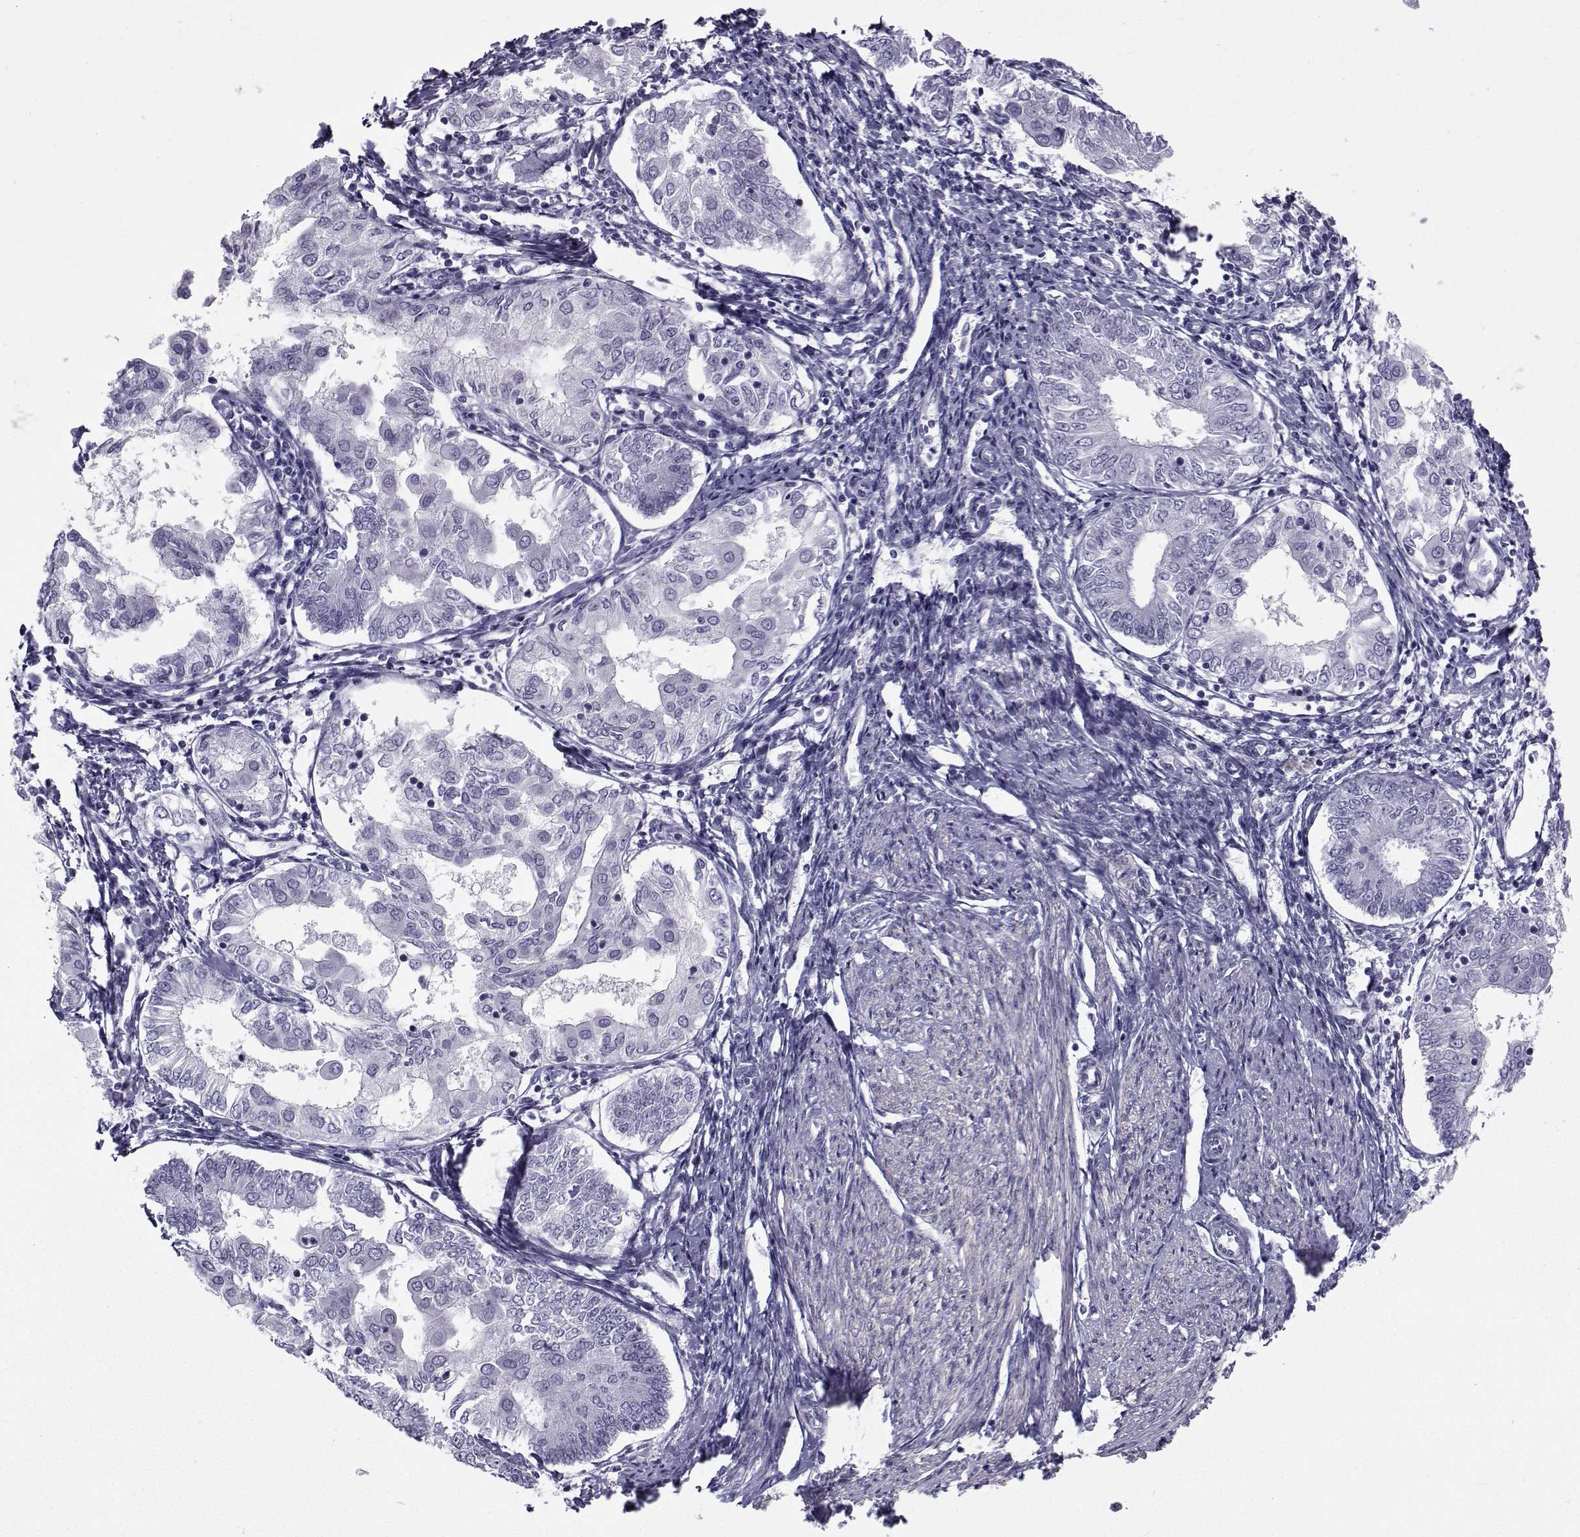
{"staining": {"intensity": "negative", "quantity": "none", "location": "none"}, "tissue": "endometrial cancer", "cell_type": "Tumor cells", "image_type": "cancer", "snomed": [{"axis": "morphology", "description": "Adenocarcinoma, NOS"}, {"axis": "topography", "description": "Endometrium"}], "caption": "Endometrial cancer (adenocarcinoma) was stained to show a protein in brown. There is no significant positivity in tumor cells.", "gene": "SPANXD", "patient": {"sex": "female", "age": 68}}